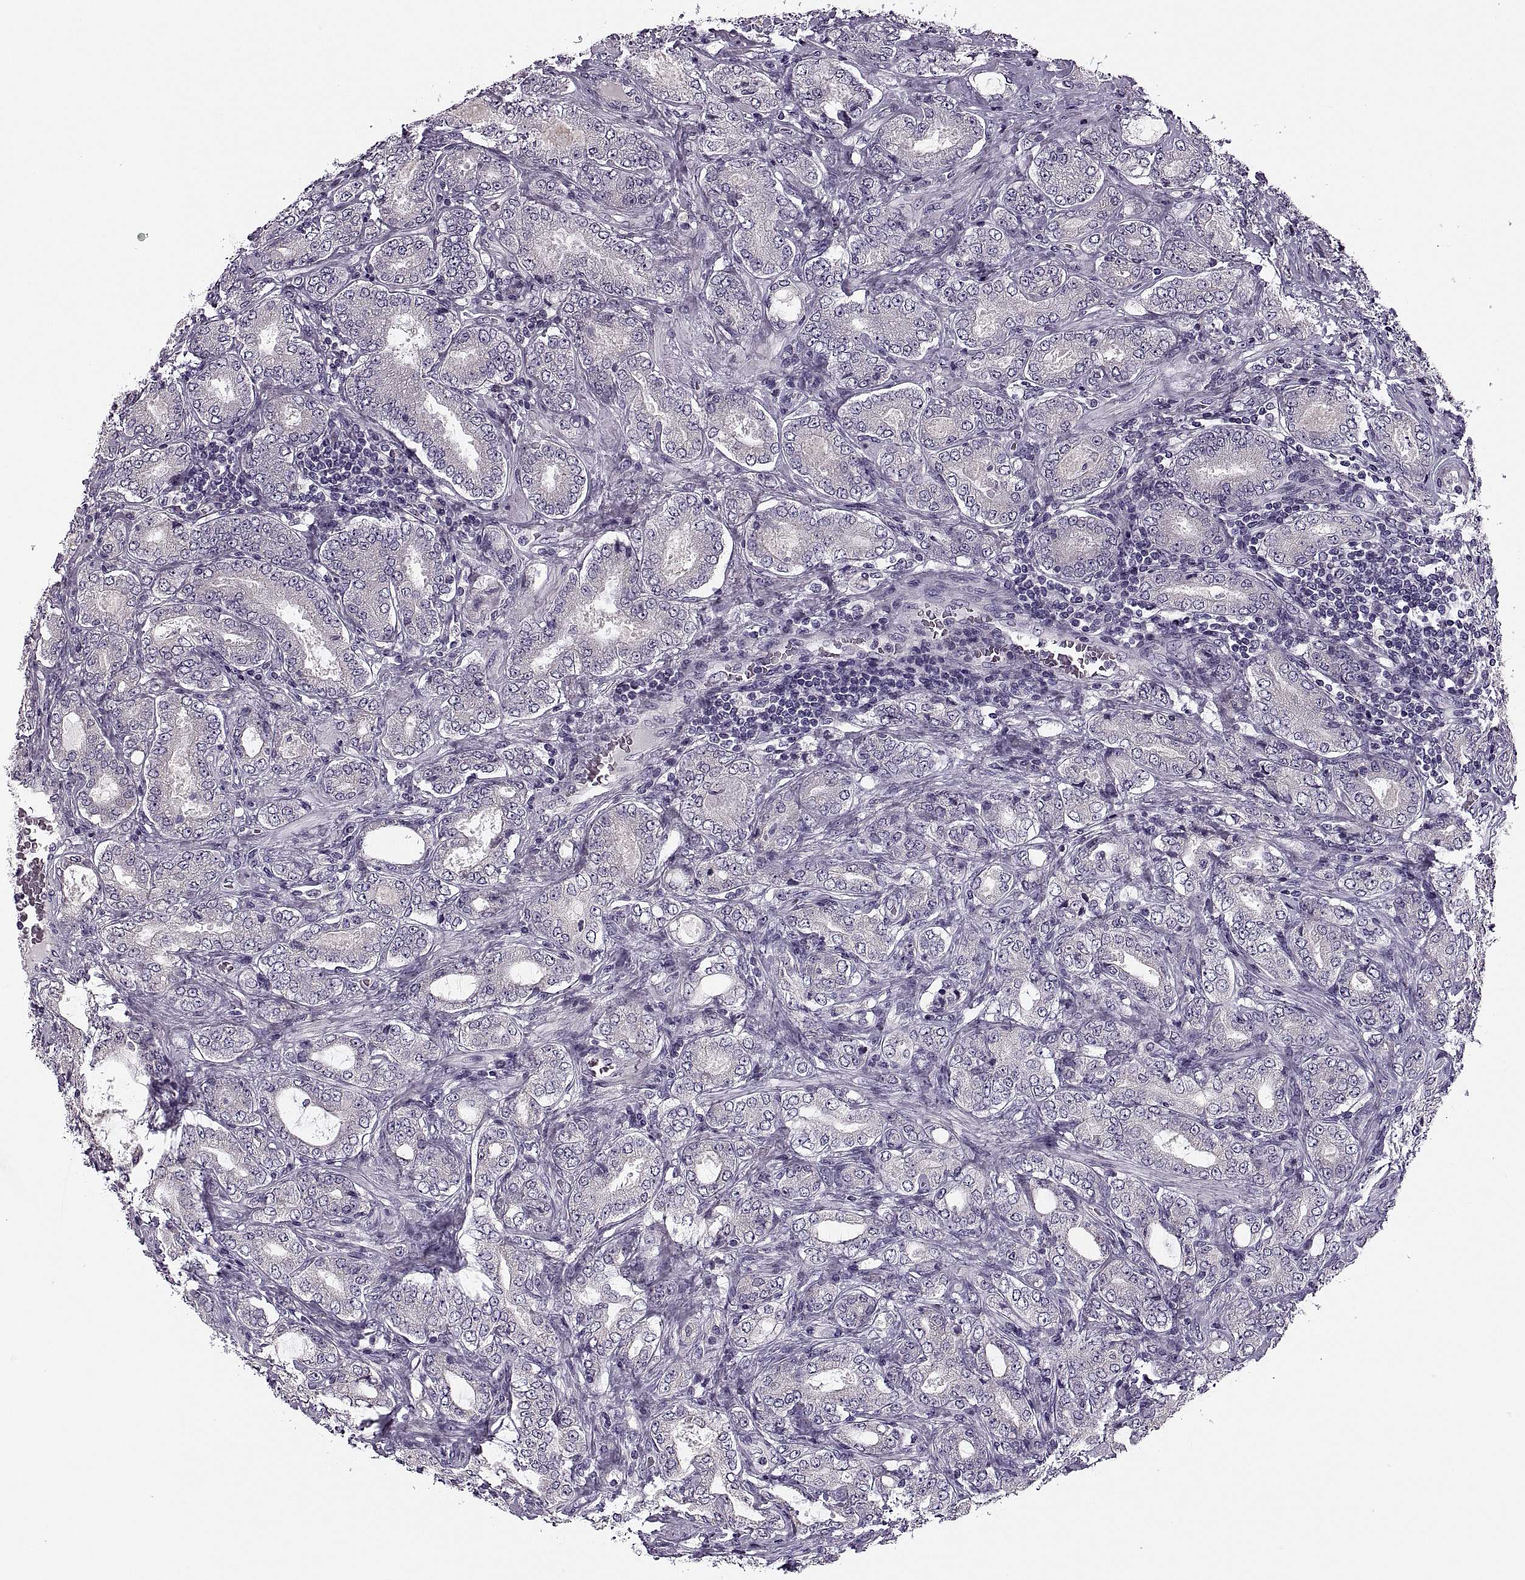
{"staining": {"intensity": "negative", "quantity": "none", "location": "none"}, "tissue": "prostate cancer", "cell_type": "Tumor cells", "image_type": "cancer", "snomed": [{"axis": "morphology", "description": "Adenocarcinoma, NOS"}, {"axis": "topography", "description": "Prostate"}], "caption": "An image of prostate adenocarcinoma stained for a protein shows no brown staining in tumor cells.", "gene": "PRSS54", "patient": {"sex": "male", "age": 64}}